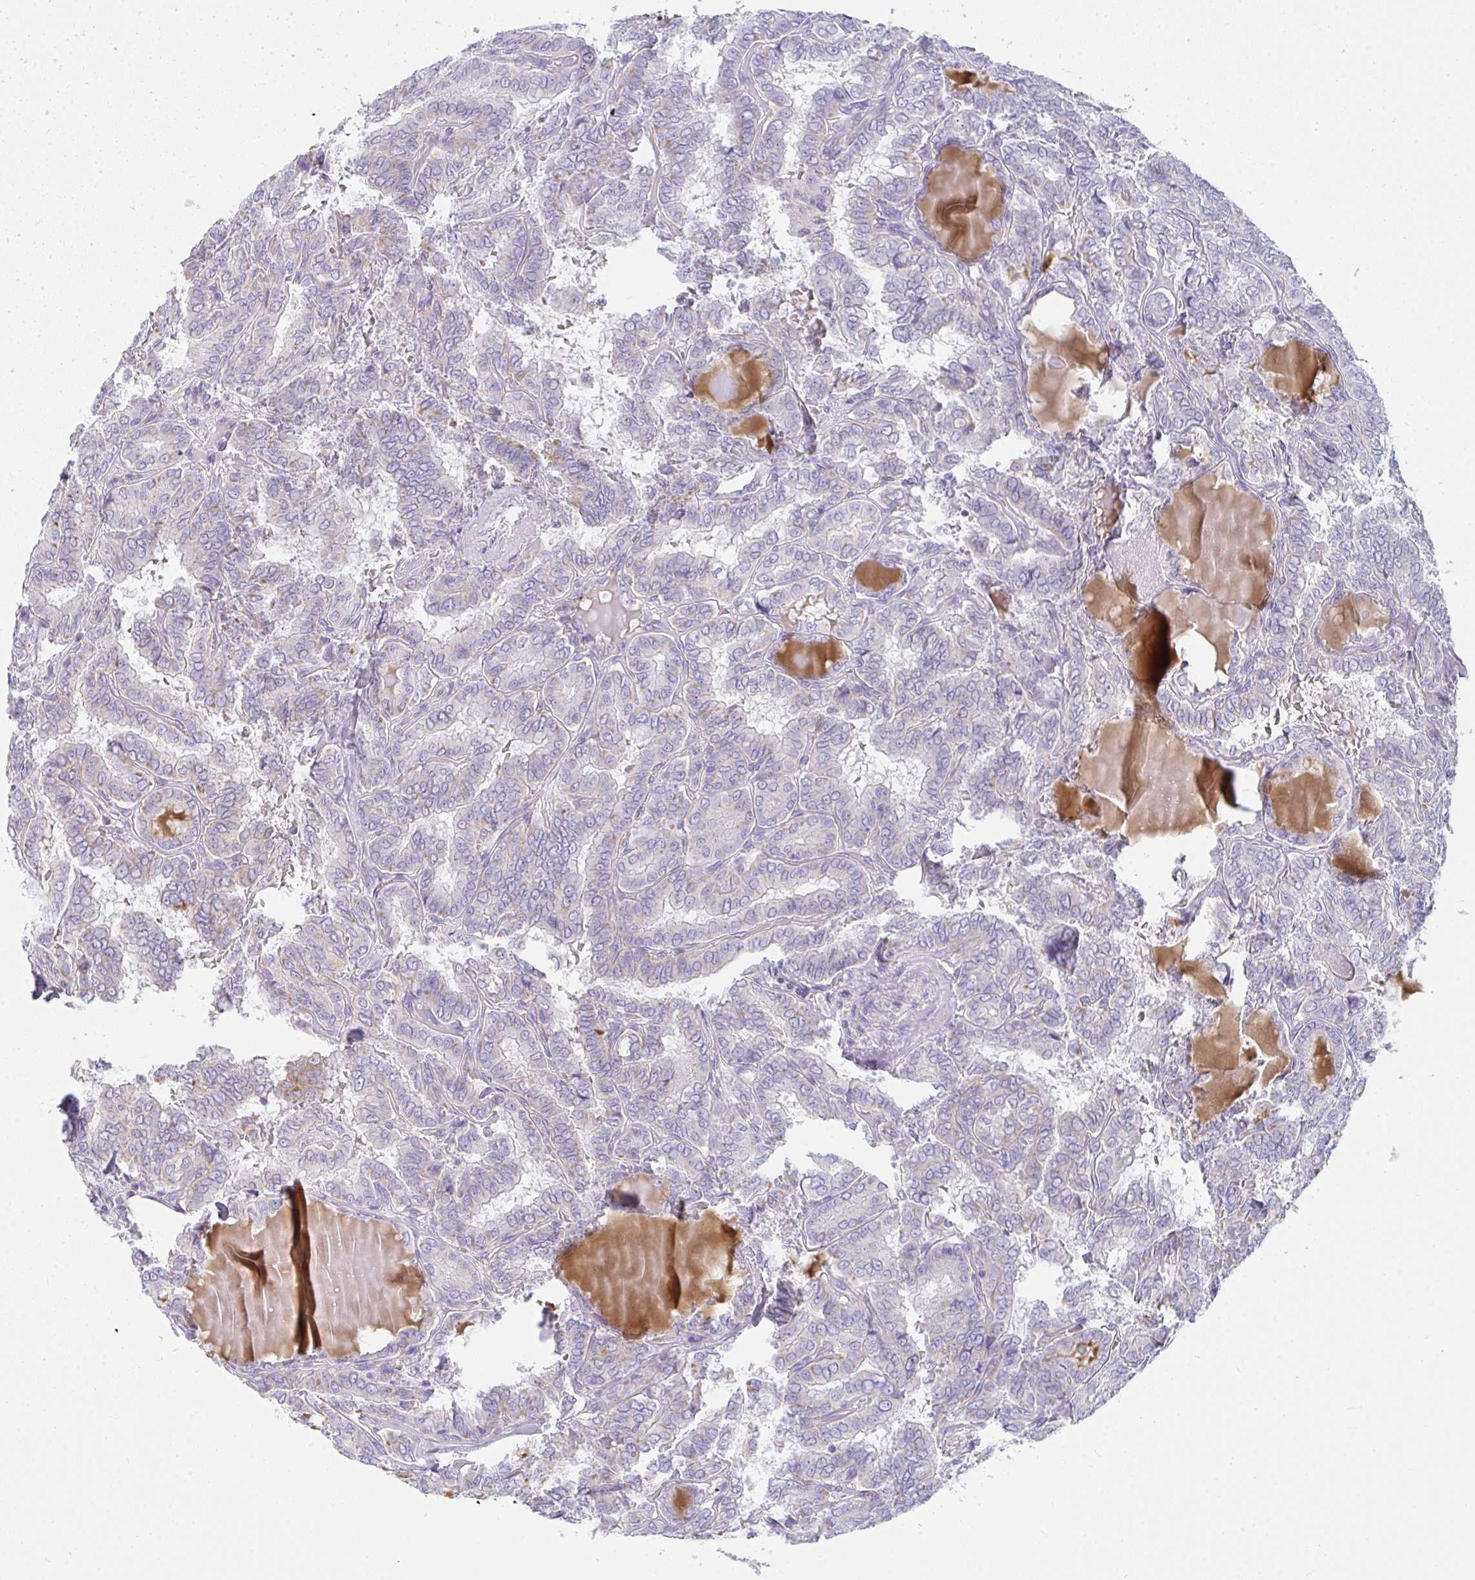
{"staining": {"intensity": "moderate", "quantity": "<25%", "location": "cytoplasmic/membranous"}, "tissue": "thyroid cancer", "cell_type": "Tumor cells", "image_type": "cancer", "snomed": [{"axis": "morphology", "description": "Papillary adenocarcinoma, NOS"}, {"axis": "topography", "description": "Thyroid gland"}], "caption": "Protein staining exhibits moderate cytoplasmic/membranous staining in about <25% of tumor cells in thyroid cancer (papillary adenocarcinoma).", "gene": "FAHD1", "patient": {"sex": "female", "age": 46}}